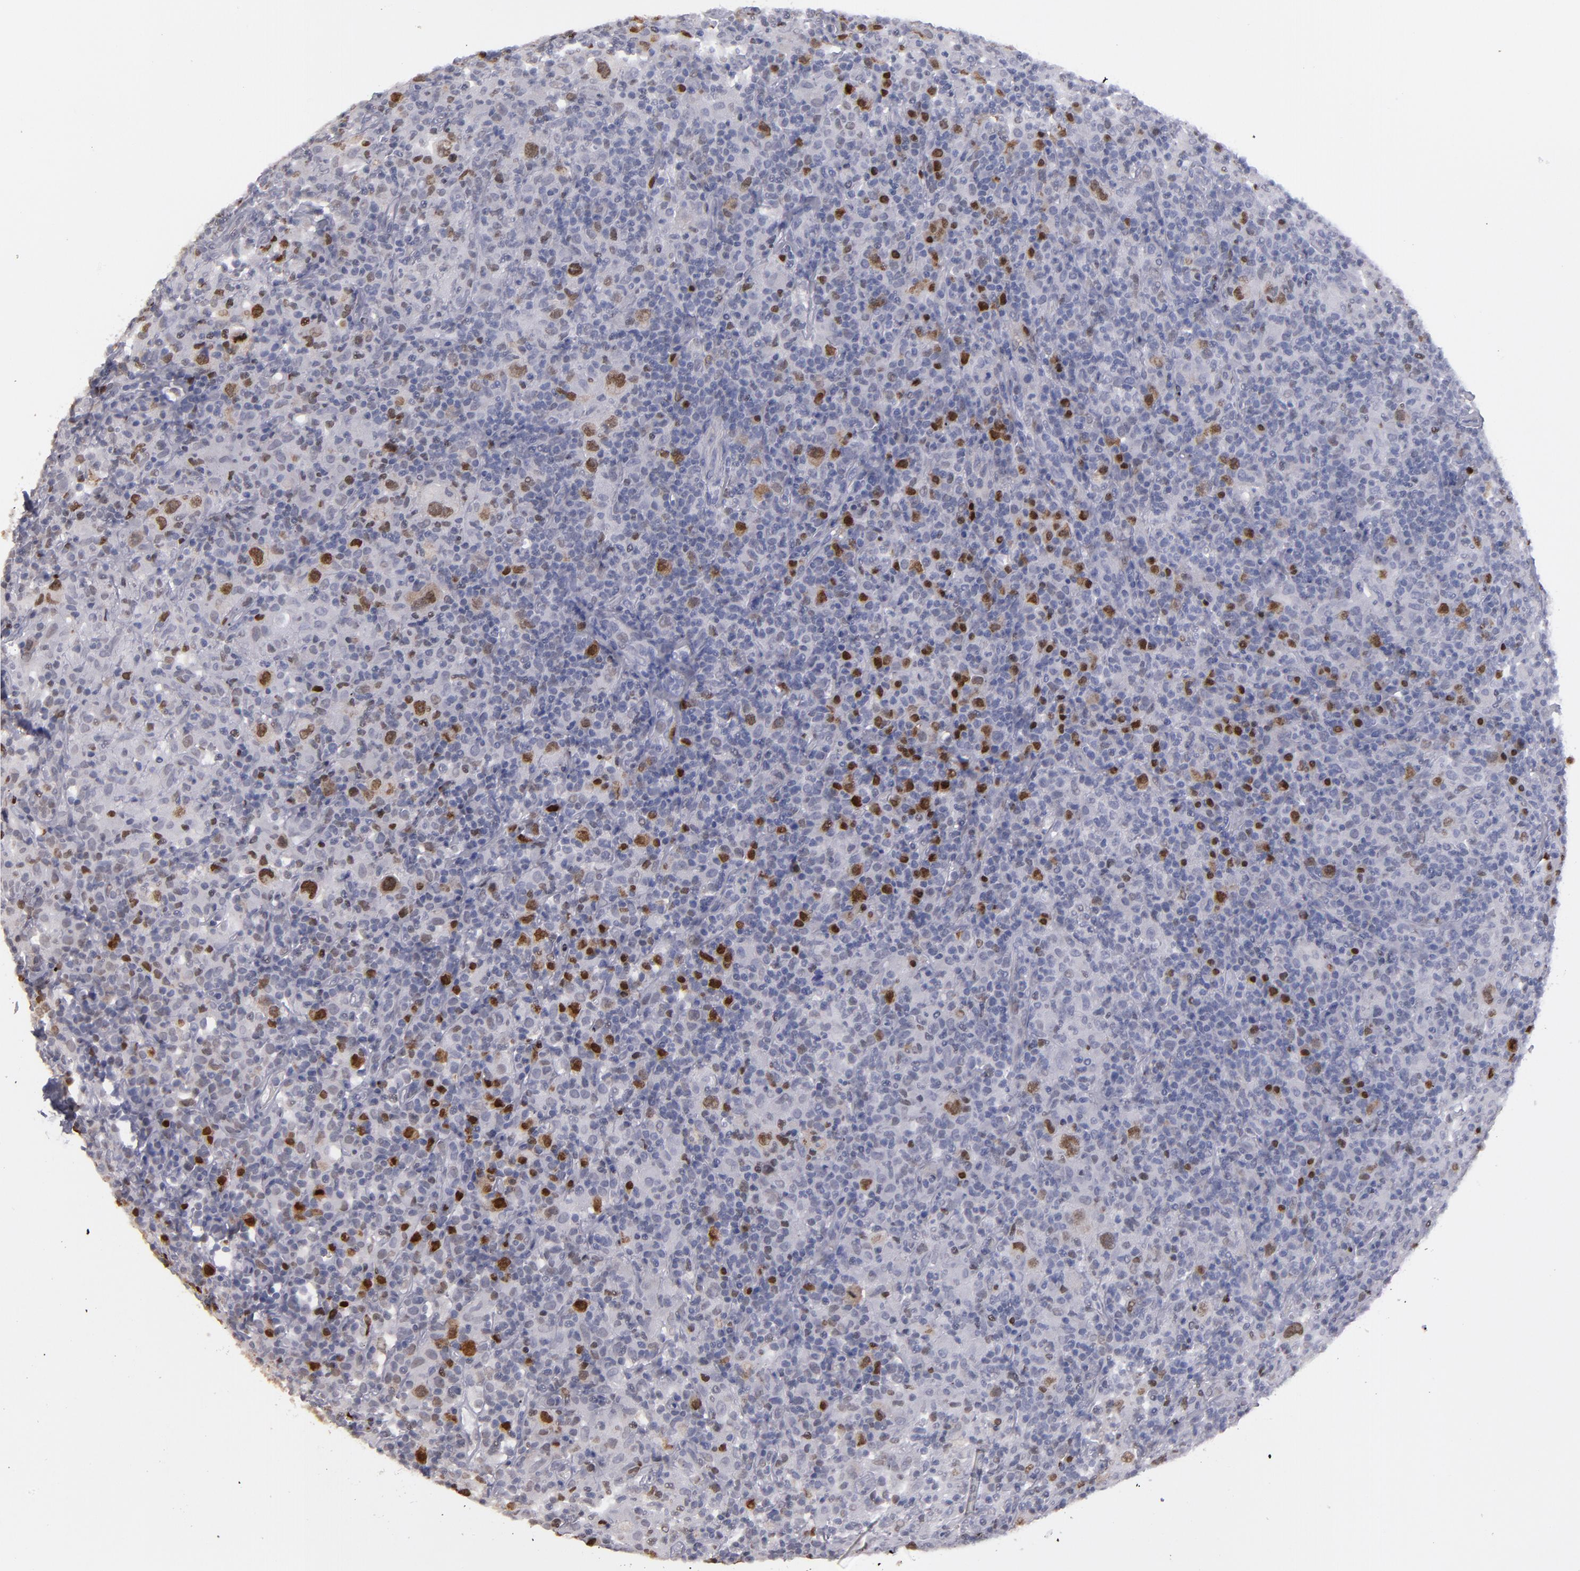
{"staining": {"intensity": "weak", "quantity": "25%-75%", "location": "nuclear"}, "tissue": "lymphoma", "cell_type": "Tumor cells", "image_type": "cancer", "snomed": [{"axis": "morphology", "description": "Hodgkin's disease, NOS"}, {"axis": "topography", "description": "Lymph node"}], "caption": "Immunohistochemistry (IHC) (DAB (3,3'-diaminobenzidine)) staining of Hodgkin's disease demonstrates weak nuclear protein staining in about 25%-75% of tumor cells.", "gene": "IRF4", "patient": {"sex": "male", "age": 65}}